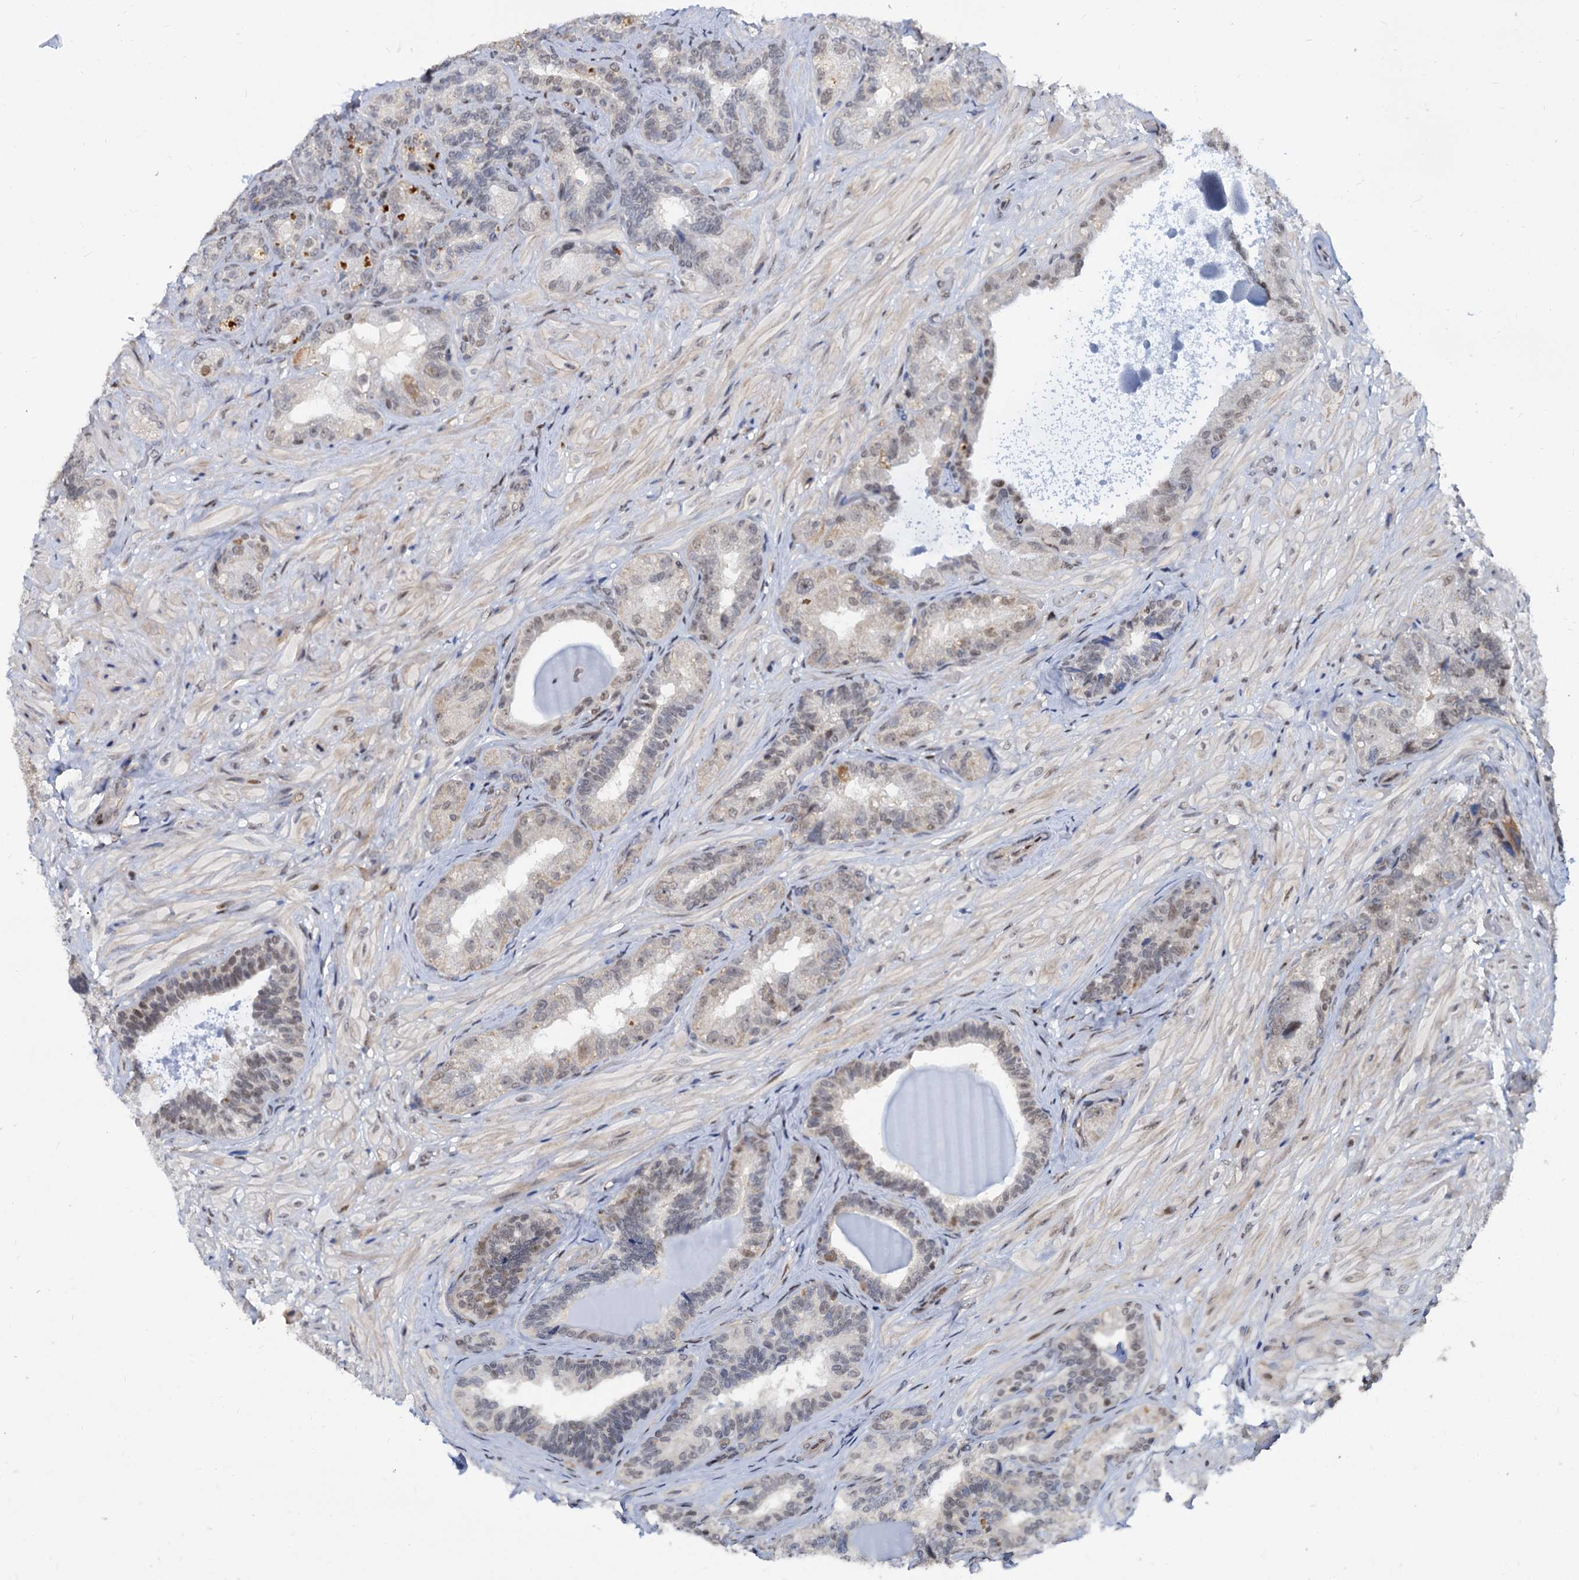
{"staining": {"intensity": "weak", "quantity": "25%-75%", "location": "nuclear"}, "tissue": "seminal vesicle", "cell_type": "Glandular cells", "image_type": "normal", "snomed": [{"axis": "morphology", "description": "Normal tissue, NOS"}, {"axis": "topography", "description": "Prostate and seminal vesicle, NOS"}, {"axis": "topography", "description": "Prostate"}, {"axis": "topography", "description": "Seminal veicle"}], "caption": "Protein analysis of benign seminal vesicle displays weak nuclear expression in approximately 25%-75% of glandular cells.", "gene": "UBLCP1", "patient": {"sex": "male", "age": 67}}